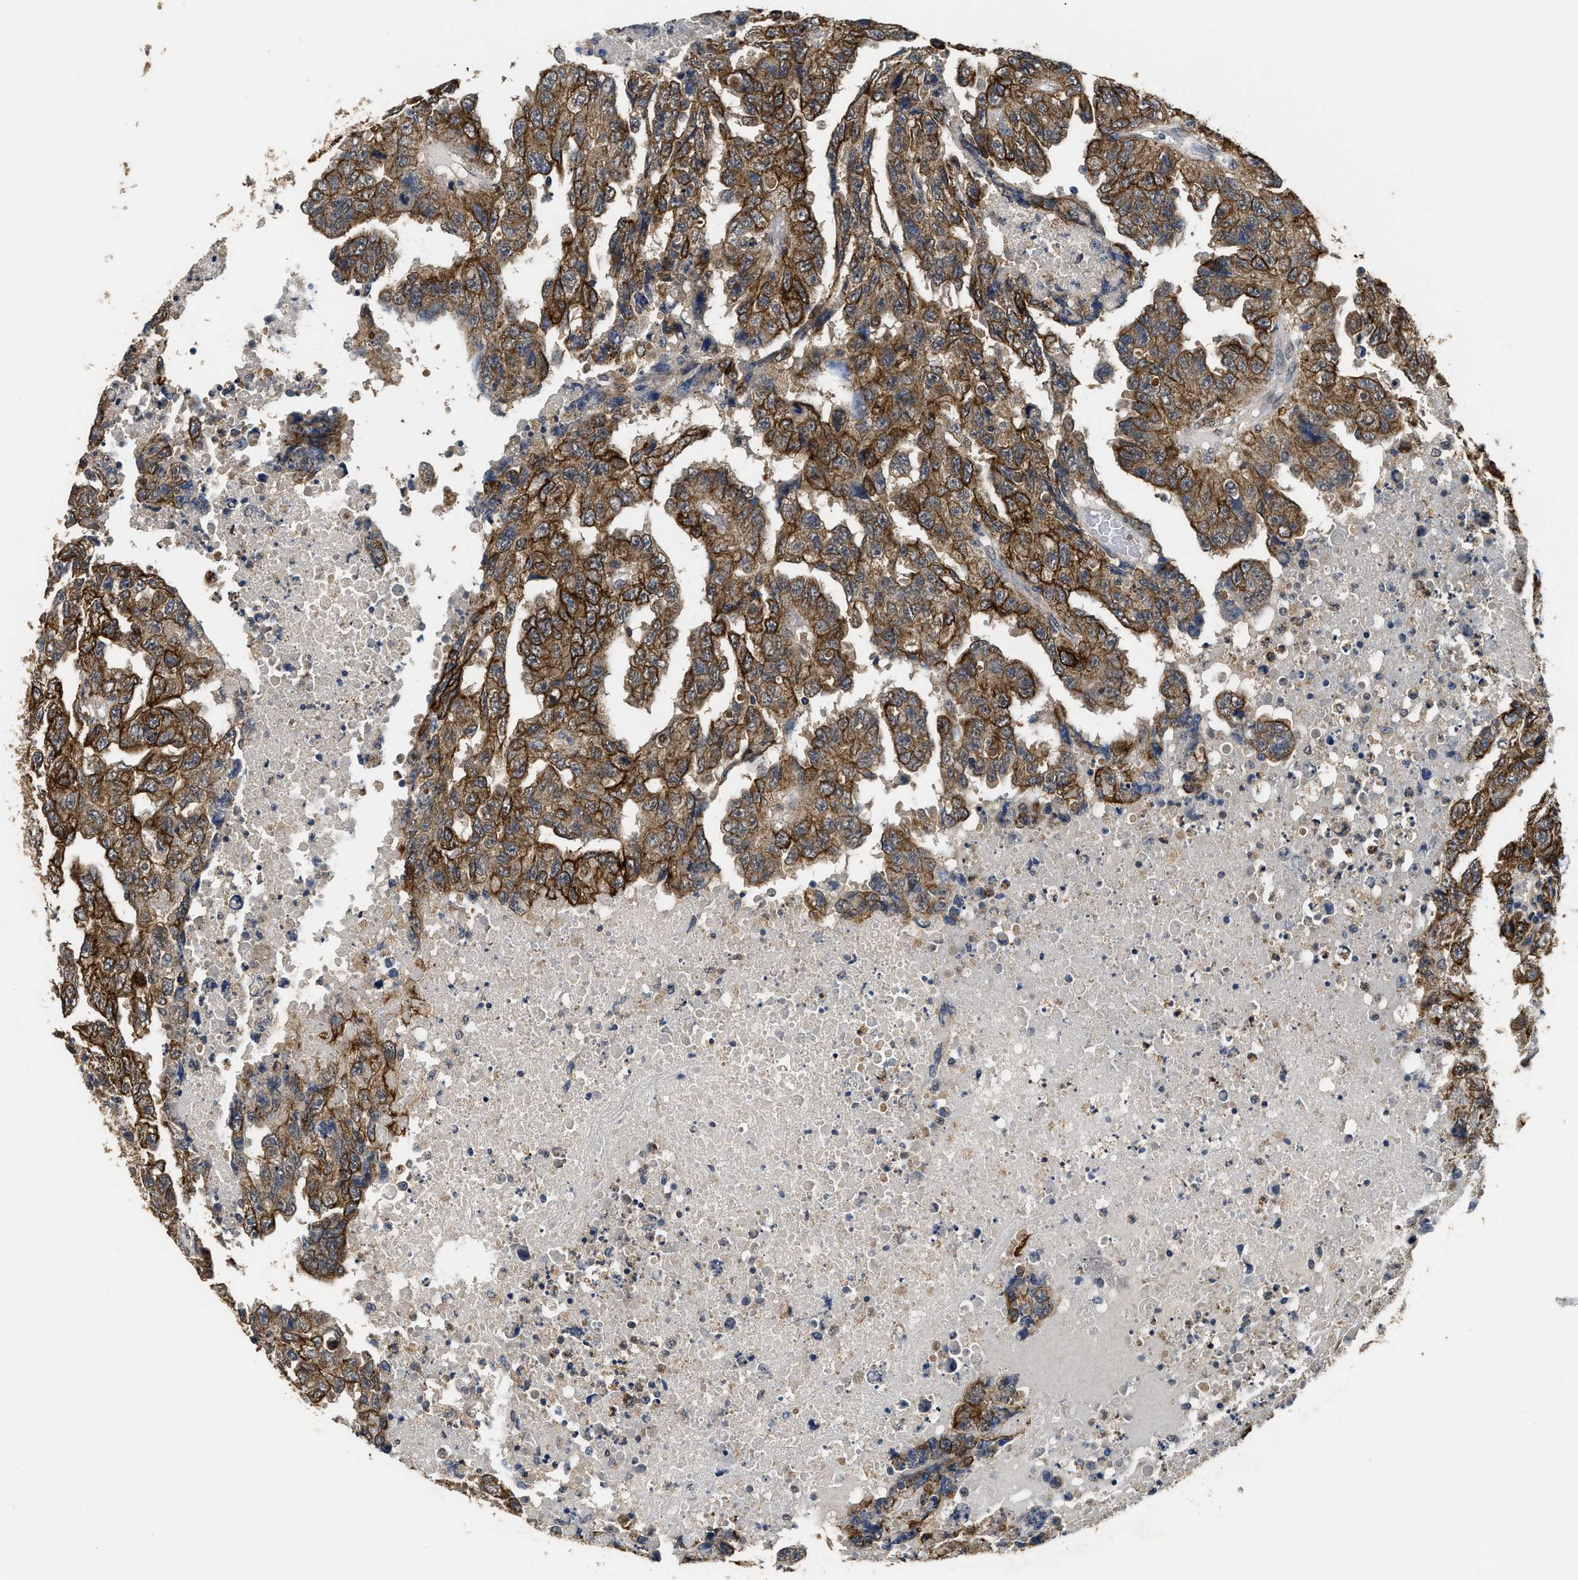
{"staining": {"intensity": "strong", "quantity": ">75%", "location": "cytoplasmic/membranous"}, "tissue": "testis cancer", "cell_type": "Tumor cells", "image_type": "cancer", "snomed": [{"axis": "morphology", "description": "Necrosis, NOS"}, {"axis": "morphology", "description": "Carcinoma, Embryonal, NOS"}, {"axis": "topography", "description": "Testis"}], "caption": "The immunohistochemical stain shows strong cytoplasmic/membranous expression in tumor cells of testis embryonal carcinoma tissue. (DAB = brown stain, brightfield microscopy at high magnification).", "gene": "CTNNA1", "patient": {"sex": "male", "age": 19}}